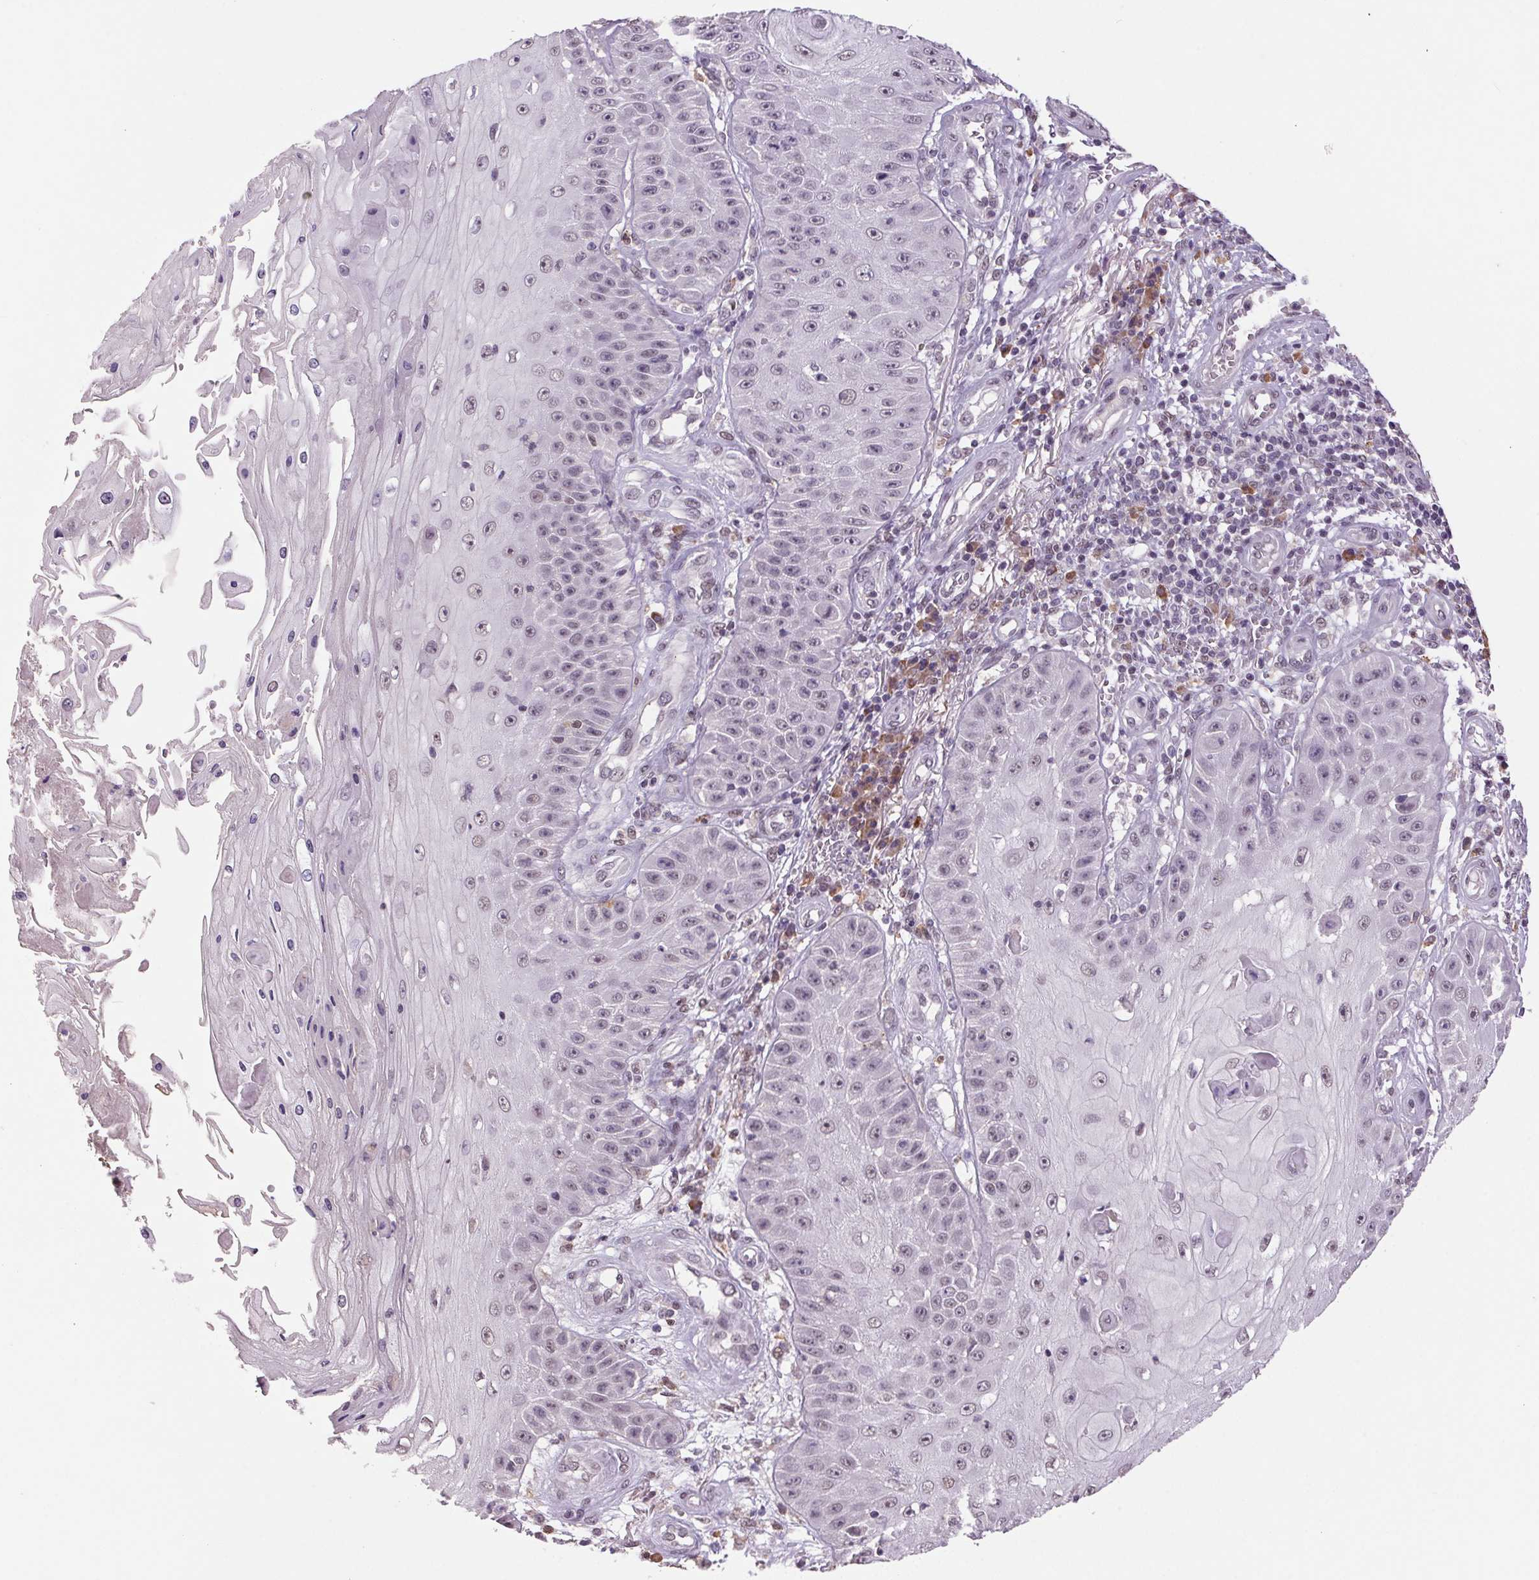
{"staining": {"intensity": "weak", "quantity": "<25%", "location": "nuclear"}, "tissue": "skin cancer", "cell_type": "Tumor cells", "image_type": "cancer", "snomed": [{"axis": "morphology", "description": "Squamous cell carcinoma, NOS"}, {"axis": "topography", "description": "Skin"}], "caption": "DAB immunohistochemical staining of human skin squamous cell carcinoma demonstrates no significant positivity in tumor cells. (IHC, brightfield microscopy, high magnification).", "gene": "ZBTB4", "patient": {"sex": "male", "age": 70}}